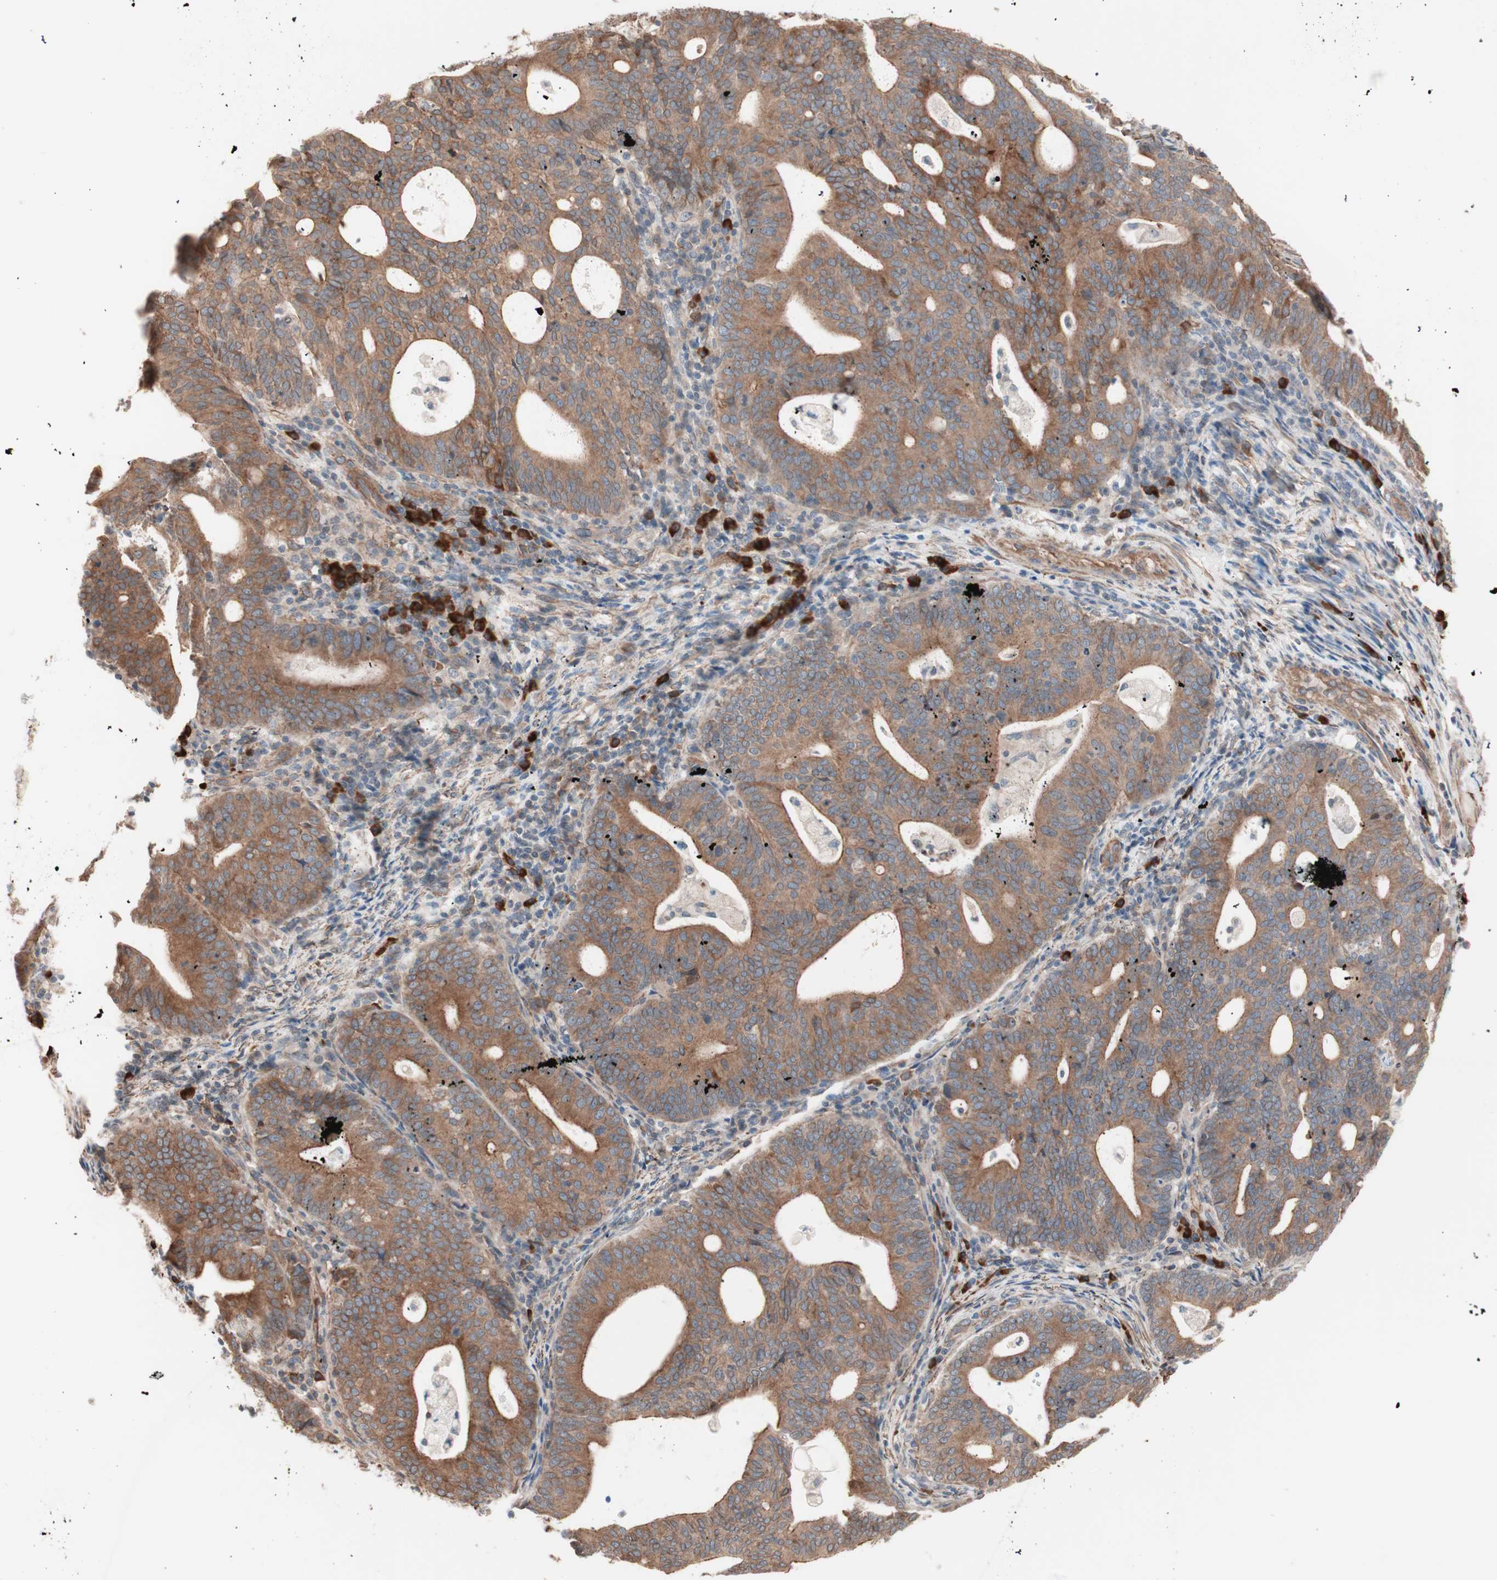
{"staining": {"intensity": "moderate", "quantity": ">75%", "location": "cytoplasmic/membranous"}, "tissue": "endometrial cancer", "cell_type": "Tumor cells", "image_type": "cancer", "snomed": [{"axis": "morphology", "description": "Adenocarcinoma, NOS"}, {"axis": "topography", "description": "Uterus"}], "caption": "Tumor cells exhibit medium levels of moderate cytoplasmic/membranous staining in approximately >75% of cells in adenocarcinoma (endometrial). (DAB = brown stain, brightfield microscopy at high magnification).", "gene": "ALG5", "patient": {"sex": "female", "age": 83}}